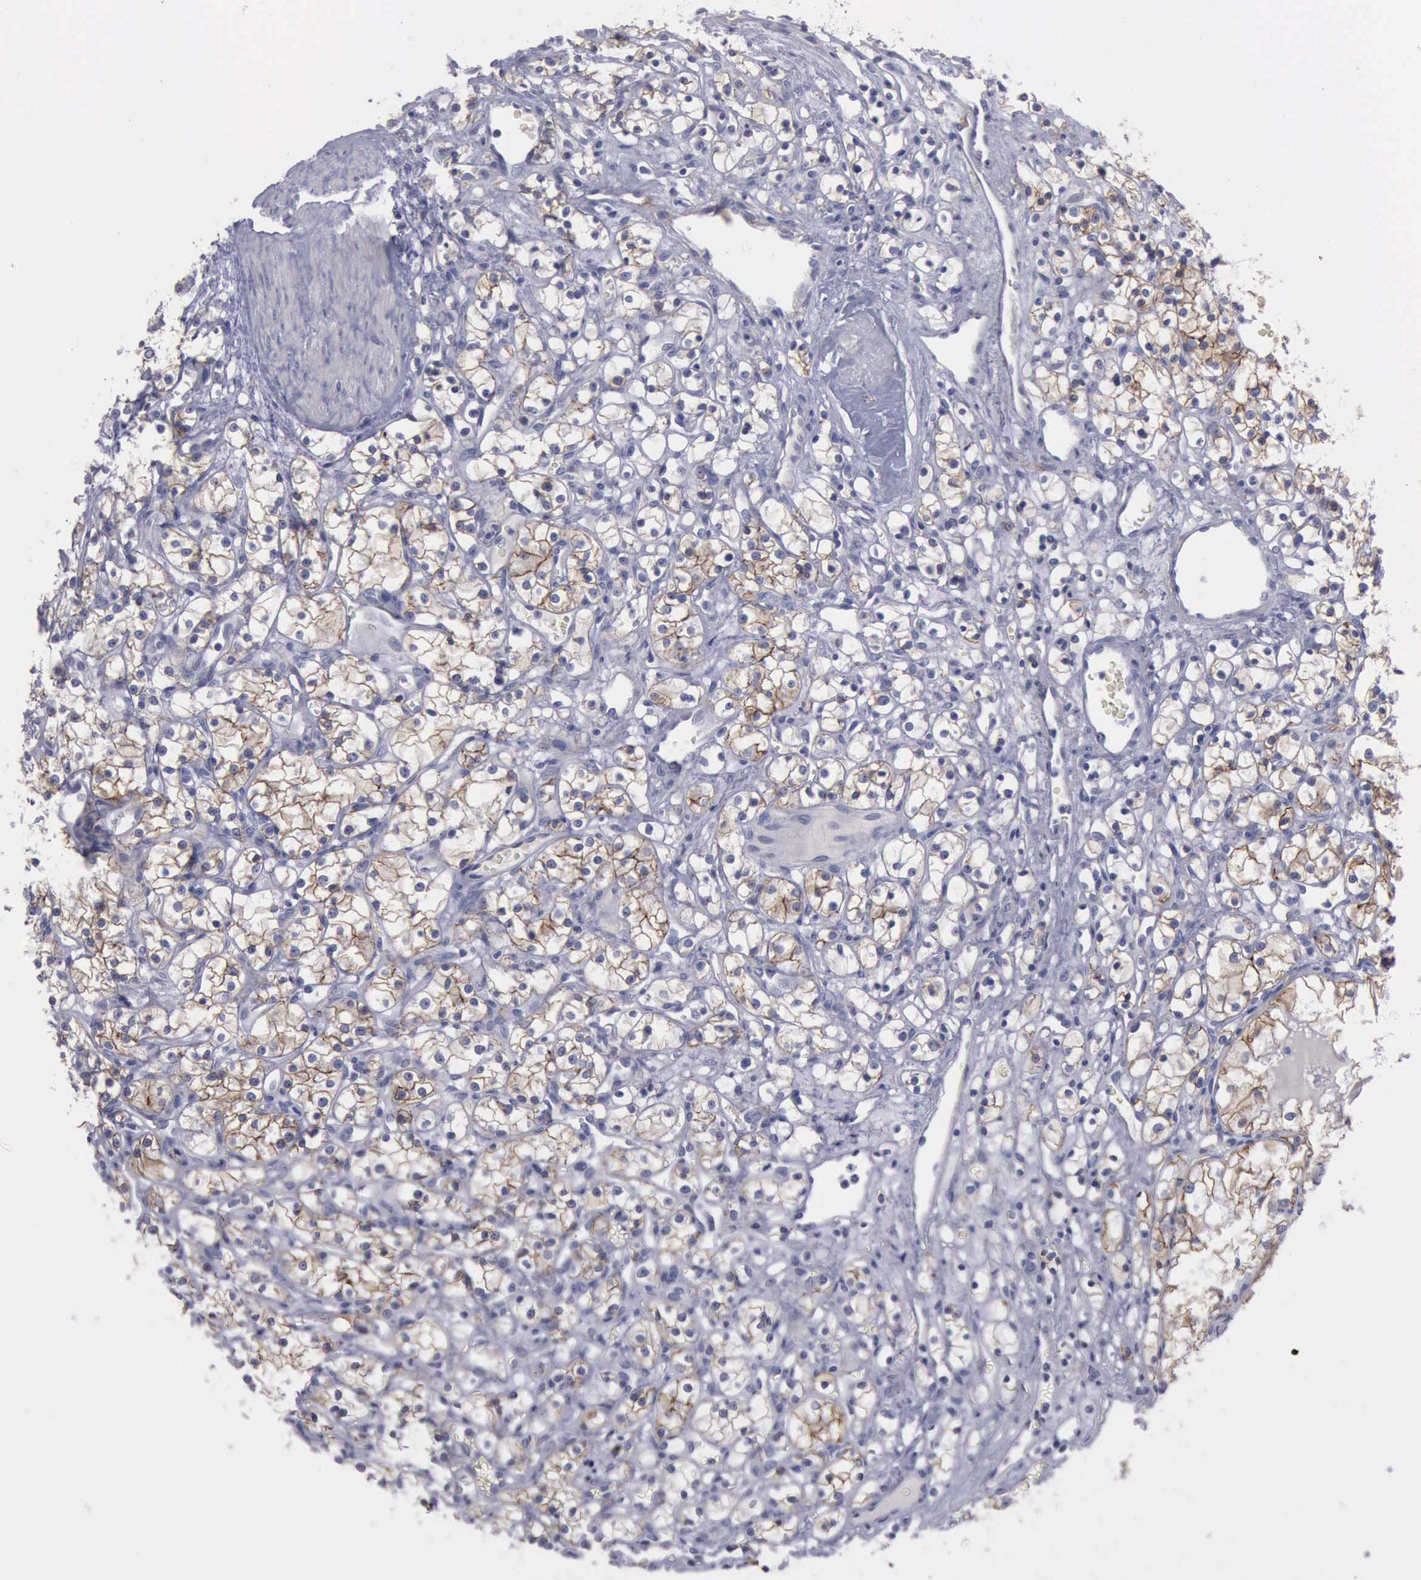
{"staining": {"intensity": "moderate", "quantity": "25%-75%", "location": "cytoplasmic/membranous"}, "tissue": "renal cancer", "cell_type": "Tumor cells", "image_type": "cancer", "snomed": [{"axis": "morphology", "description": "Adenocarcinoma, NOS"}, {"axis": "topography", "description": "Kidney"}], "caption": "Brown immunohistochemical staining in renal cancer (adenocarcinoma) displays moderate cytoplasmic/membranous staining in approximately 25%-75% of tumor cells.", "gene": "CDH2", "patient": {"sex": "male", "age": 61}}